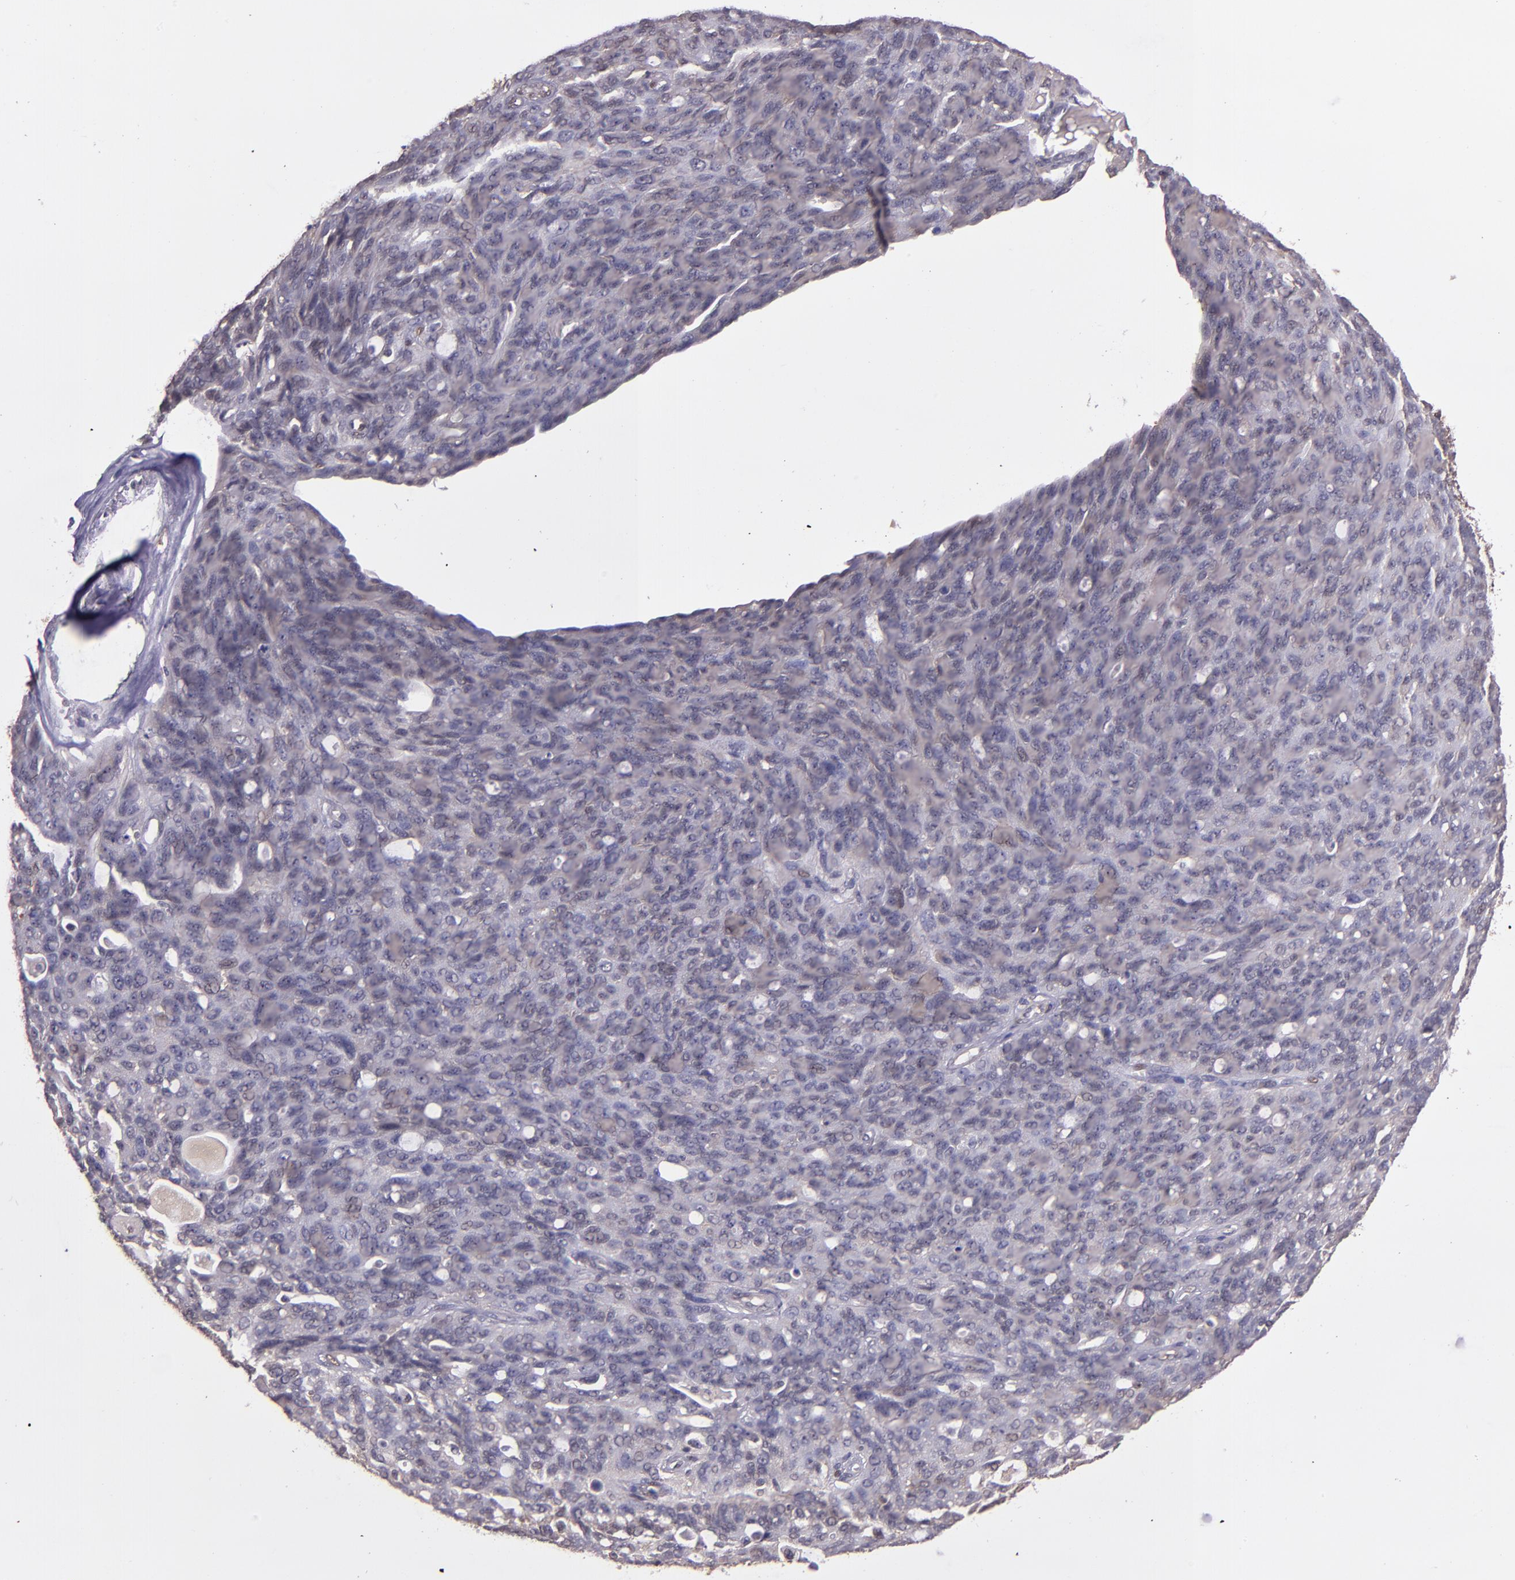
{"staining": {"intensity": "weak", "quantity": "25%-75%", "location": "cytoplasmic/membranous,nuclear"}, "tissue": "ovarian cancer", "cell_type": "Tumor cells", "image_type": "cancer", "snomed": [{"axis": "morphology", "description": "Carcinoma, endometroid"}, {"axis": "topography", "description": "Ovary"}], "caption": "The immunohistochemical stain highlights weak cytoplasmic/membranous and nuclear positivity in tumor cells of ovarian endometroid carcinoma tissue. (DAB = brown stain, brightfield microscopy at high magnification).", "gene": "STAT6", "patient": {"sex": "female", "age": 60}}